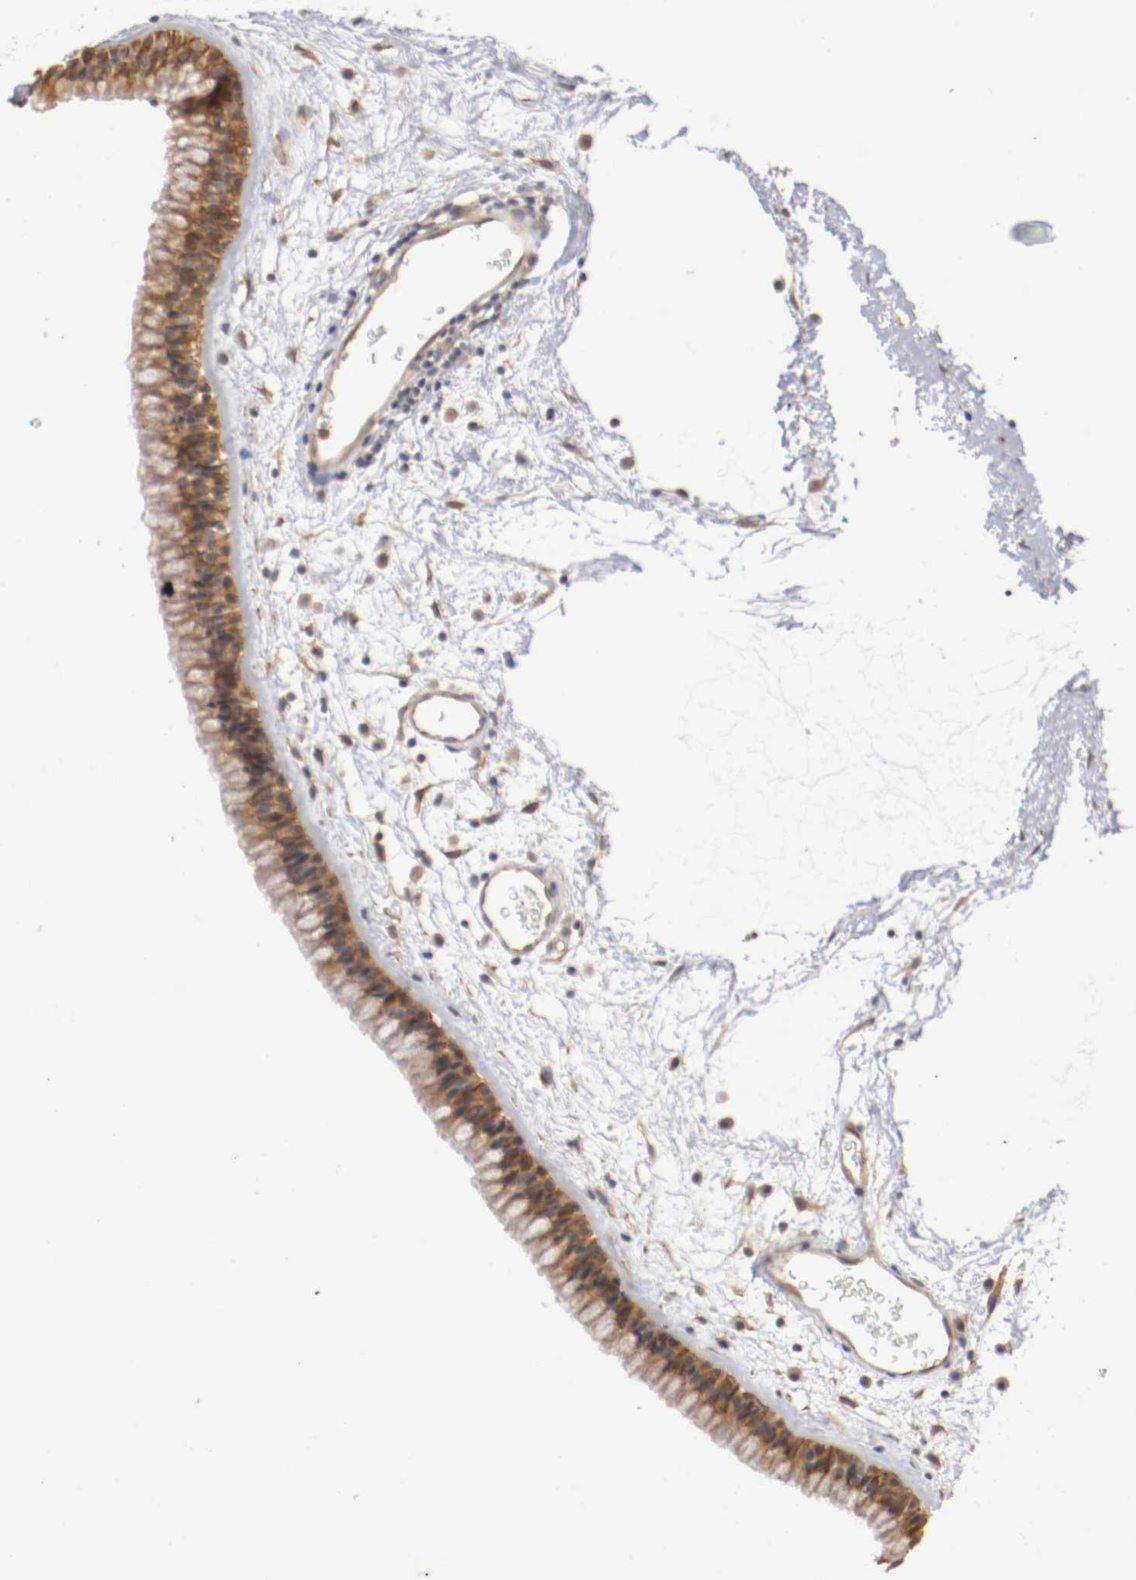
{"staining": {"intensity": "moderate", "quantity": ">75%", "location": "cytoplasmic/membranous,nuclear"}, "tissue": "nasopharynx", "cell_type": "Respiratory epithelial cells", "image_type": "normal", "snomed": [{"axis": "morphology", "description": "Normal tissue, NOS"}, {"axis": "morphology", "description": "Inflammation, NOS"}, {"axis": "topography", "description": "Nasopharynx"}], "caption": "IHC micrograph of normal nasopharynx: human nasopharynx stained using IHC exhibits medium levels of moderate protein expression localized specifically in the cytoplasmic/membranous,nuclear of respiratory epithelial cells, appearing as a cytoplasmic/membranous,nuclear brown color.", "gene": "RBM23", "patient": {"sex": "male", "age": 48}}